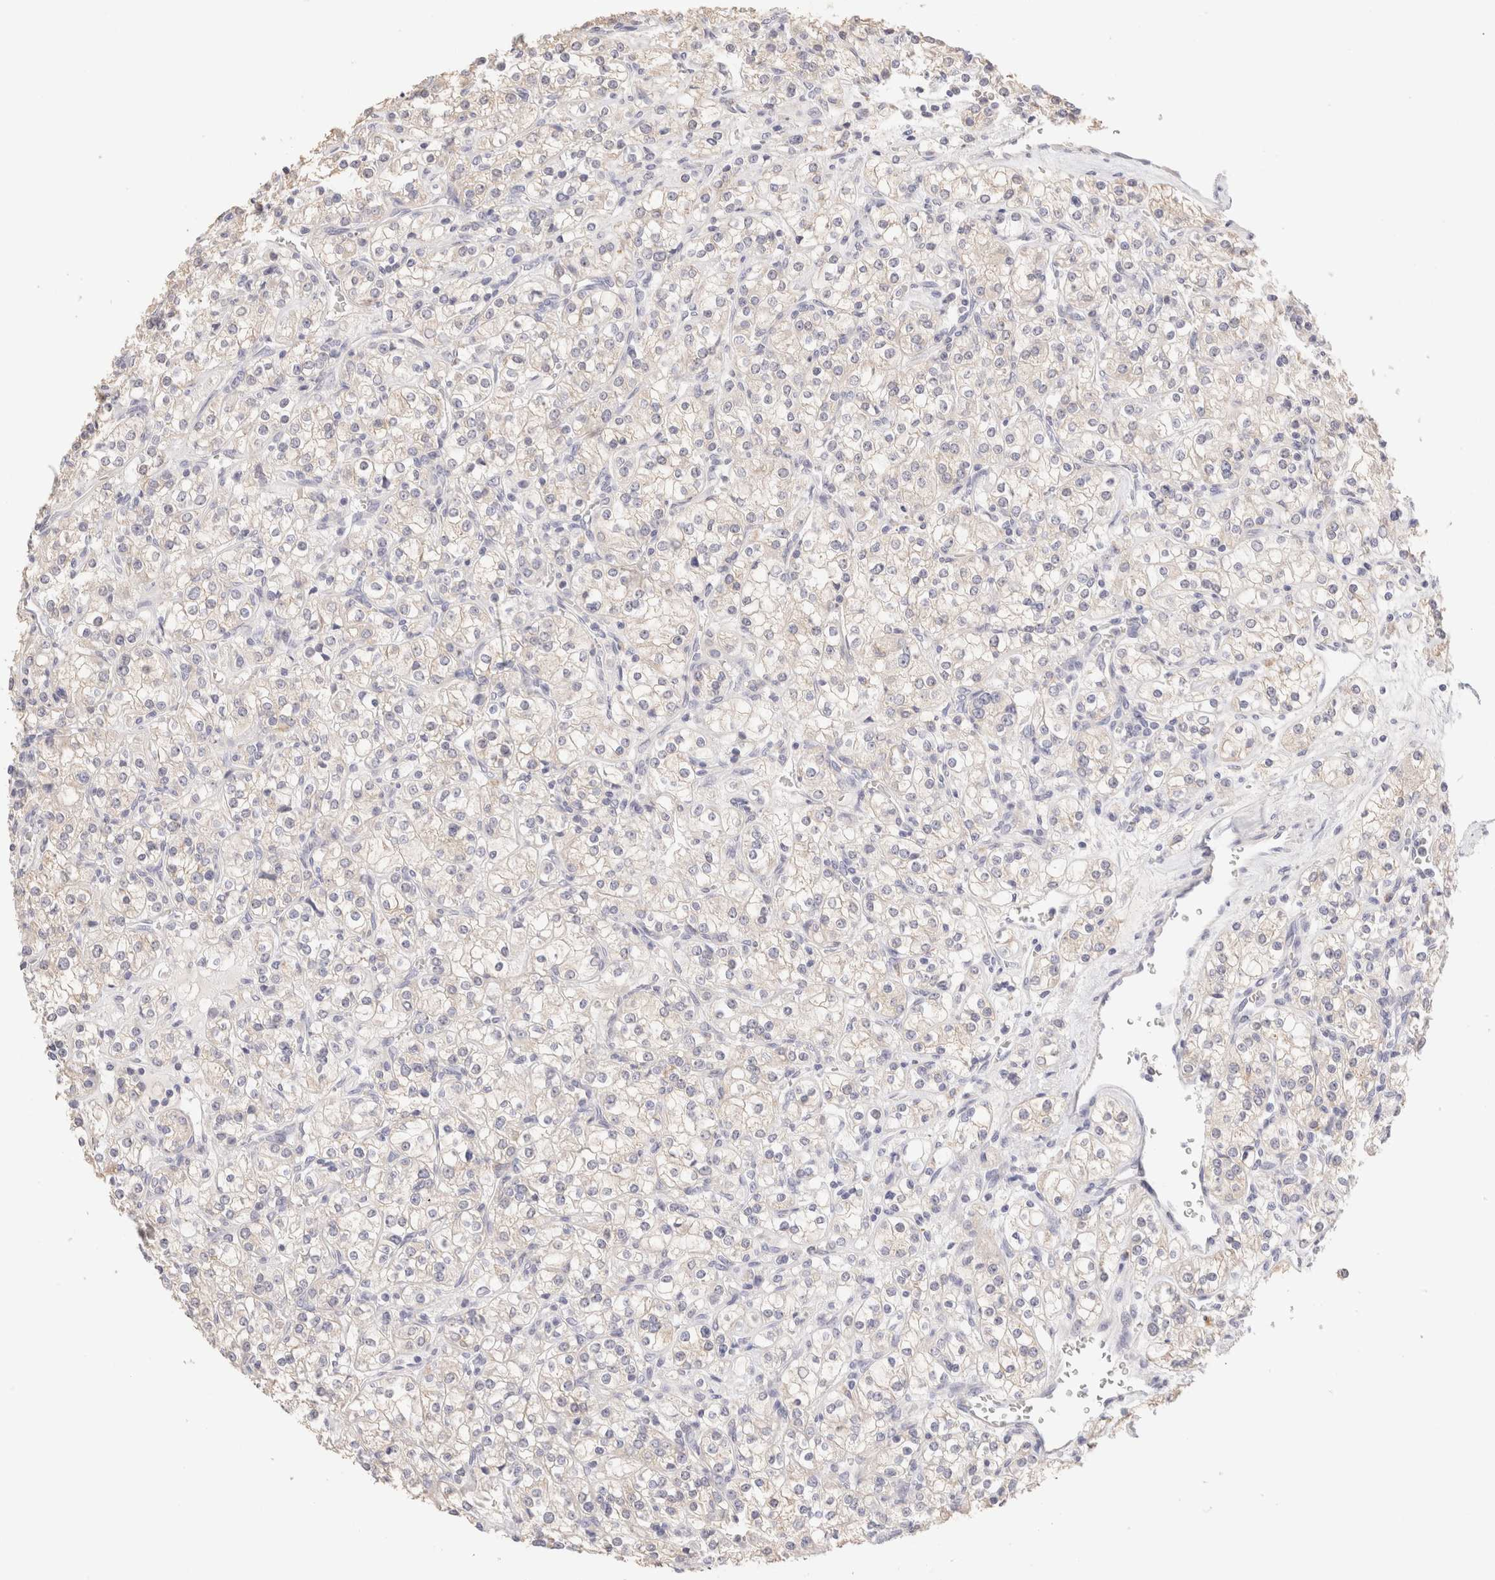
{"staining": {"intensity": "negative", "quantity": "none", "location": "none"}, "tissue": "renal cancer", "cell_type": "Tumor cells", "image_type": "cancer", "snomed": [{"axis": "morphology", "description": "Adenocarcinoma, NOS"}, {"axis": "topography", "description": "Kidney"}], "caption": "Photomicrograph shows no protein expression in tumor cells of renal cancer (adenocarcinoma) tissue.", "gene": "SCGB2A2", "patient": {"sex": "male", "age": 77}}